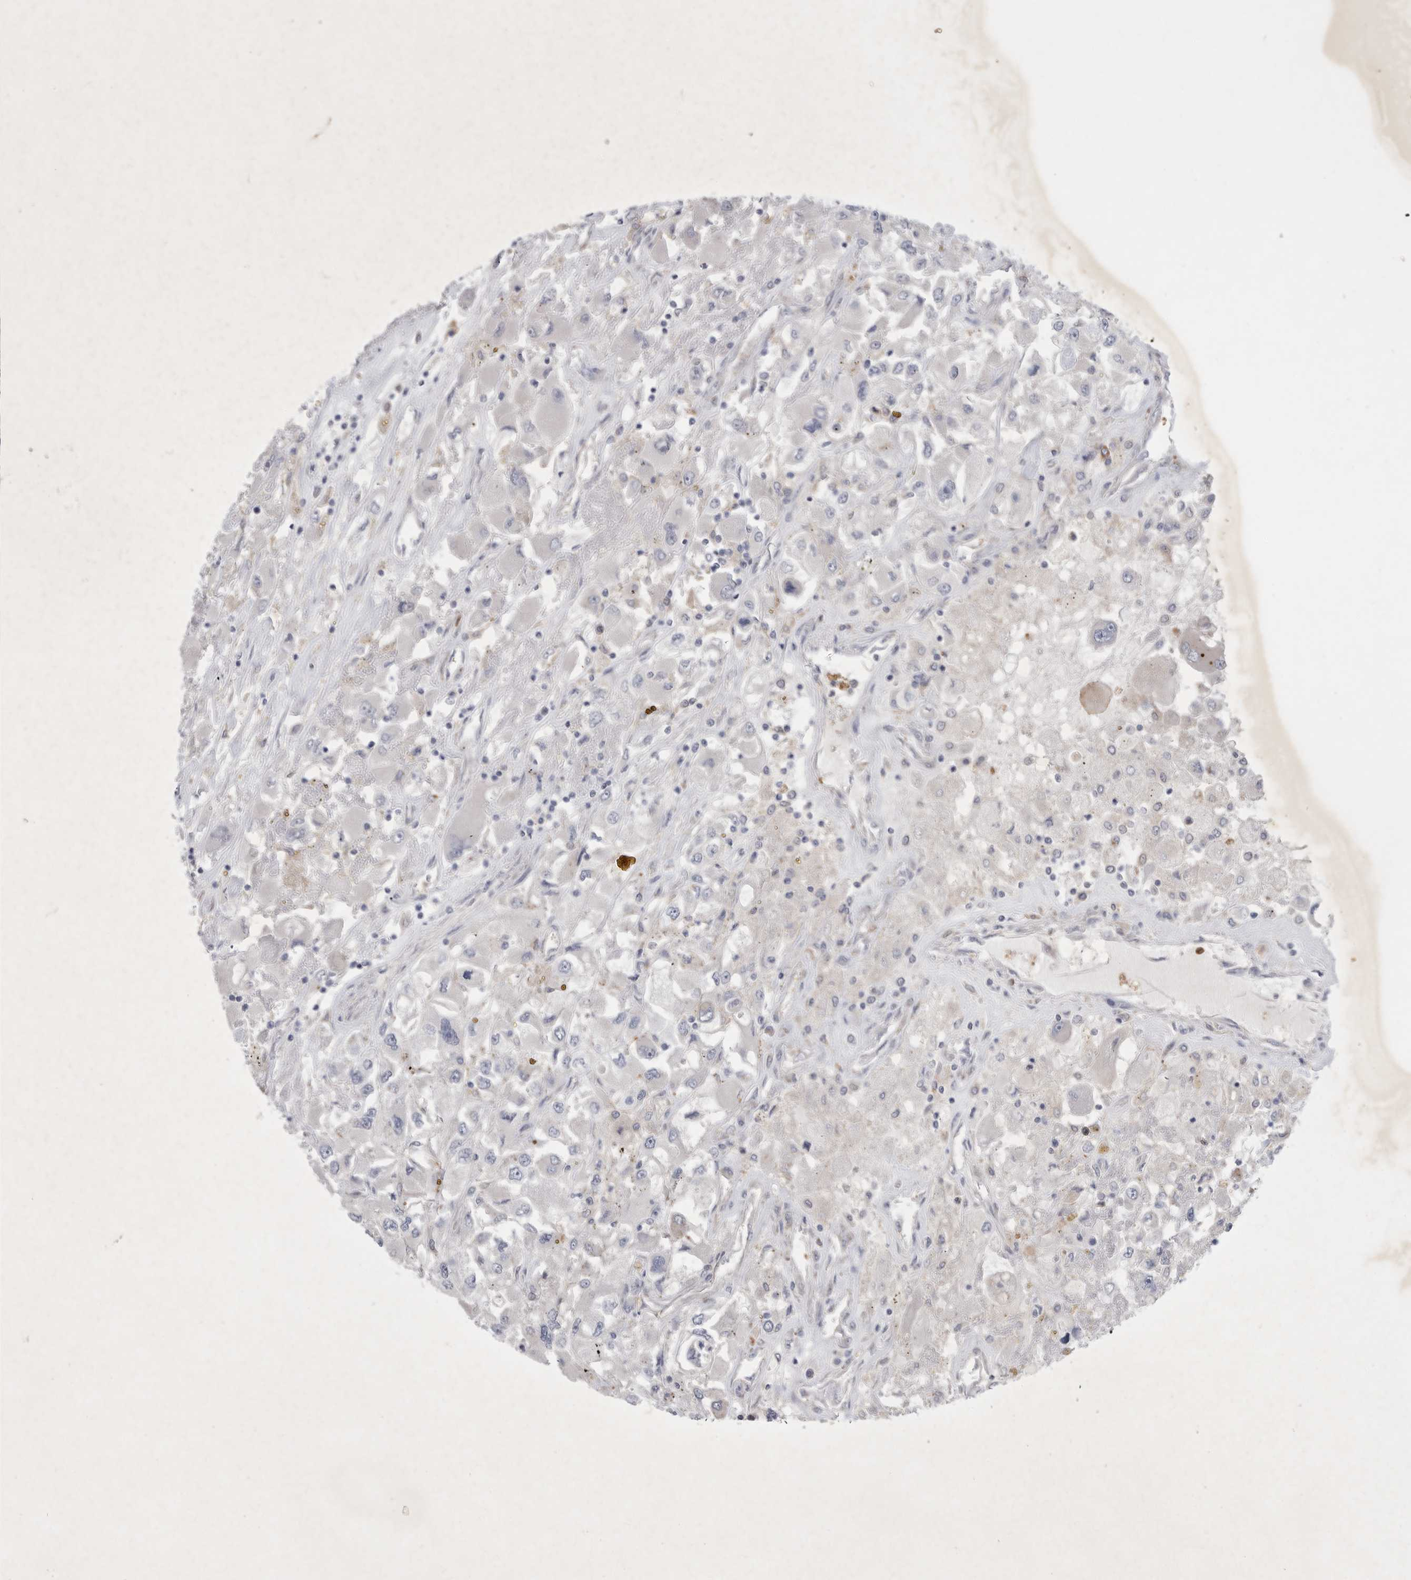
{"staining": {"intensity": "negative", "quantity": "none", "location": "none"}, "tissue": "renal cancer", "cell_type": "Tumor cells", "image_type": "cancer", "snomed": [{"axis": "morphology", "description": "Adenocarcinoma, NOS"}, {"axis": "topography", "description": "Kidney"}], "caption": "A high-resolution image shows IHC staining of renal adenocarcinoma, which reveals no significant positivity in tumor cells.", "gene": "SIGLEC10", "patient": {"sex": "female", "age": 52}}